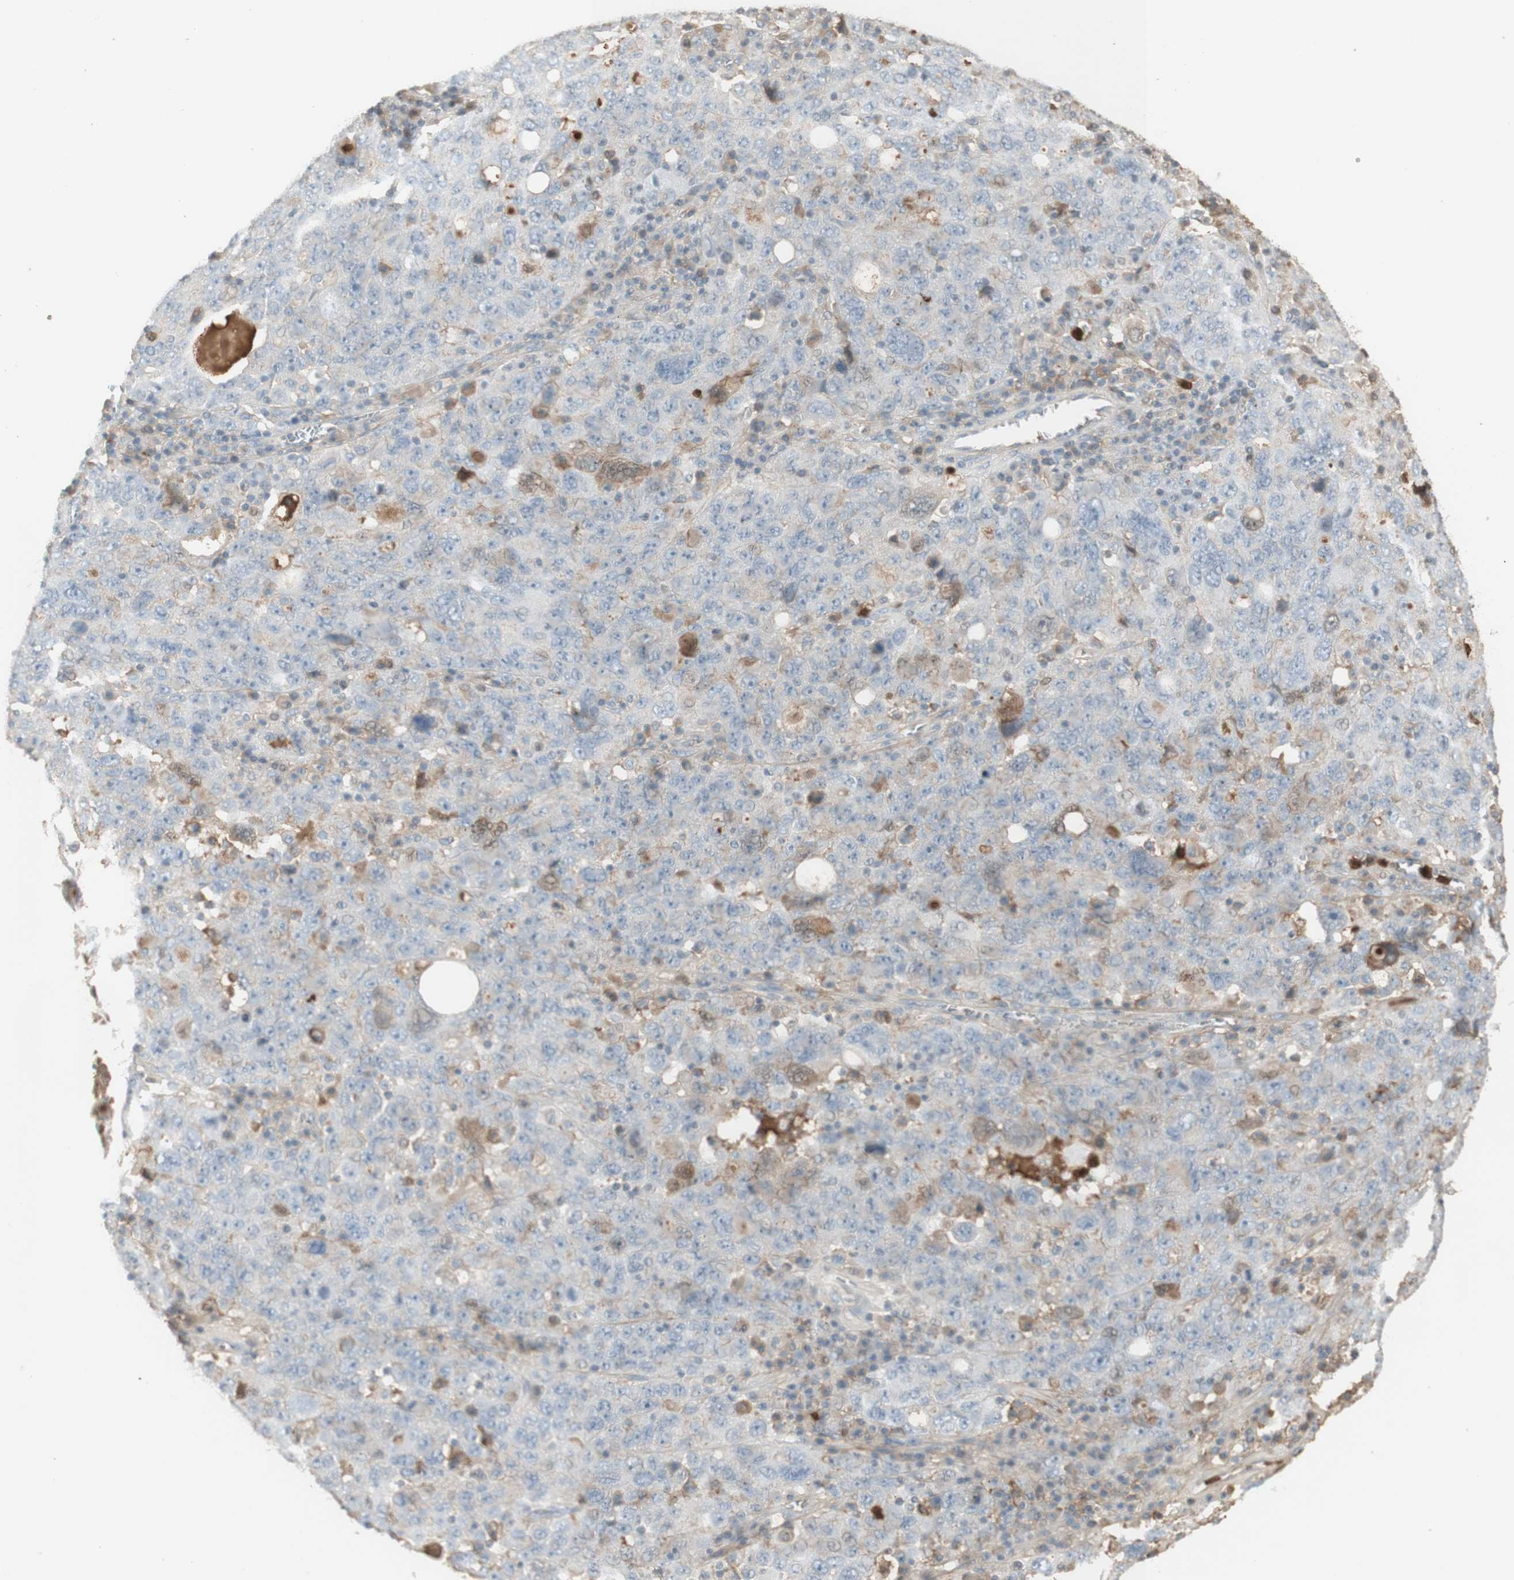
{"staining": {"intensity": "moderate", "quantity": "<25%", "location": "cytoplasmic/membranous,nuclear"}, "tissue": "ovarian cancer", "cell_type": "Tumor cells", "image_type": "cancer", "snomed": [{"axis": "morphology", "description": "Carcinoma, endometroid"}, {"axis": "topography", "description": "Ovary"}], "caption": "Ovarian endometroid carcinoma tissue displays moderate cytoplasmic/membranous and nuclear staining in about <25% of tumor cells, visualized by immunohistochemistry. (DAB IHC with brightfield microscopy, high magnification).", "gene": "NID1", "patient": {"sex": "female", "age": 62}}